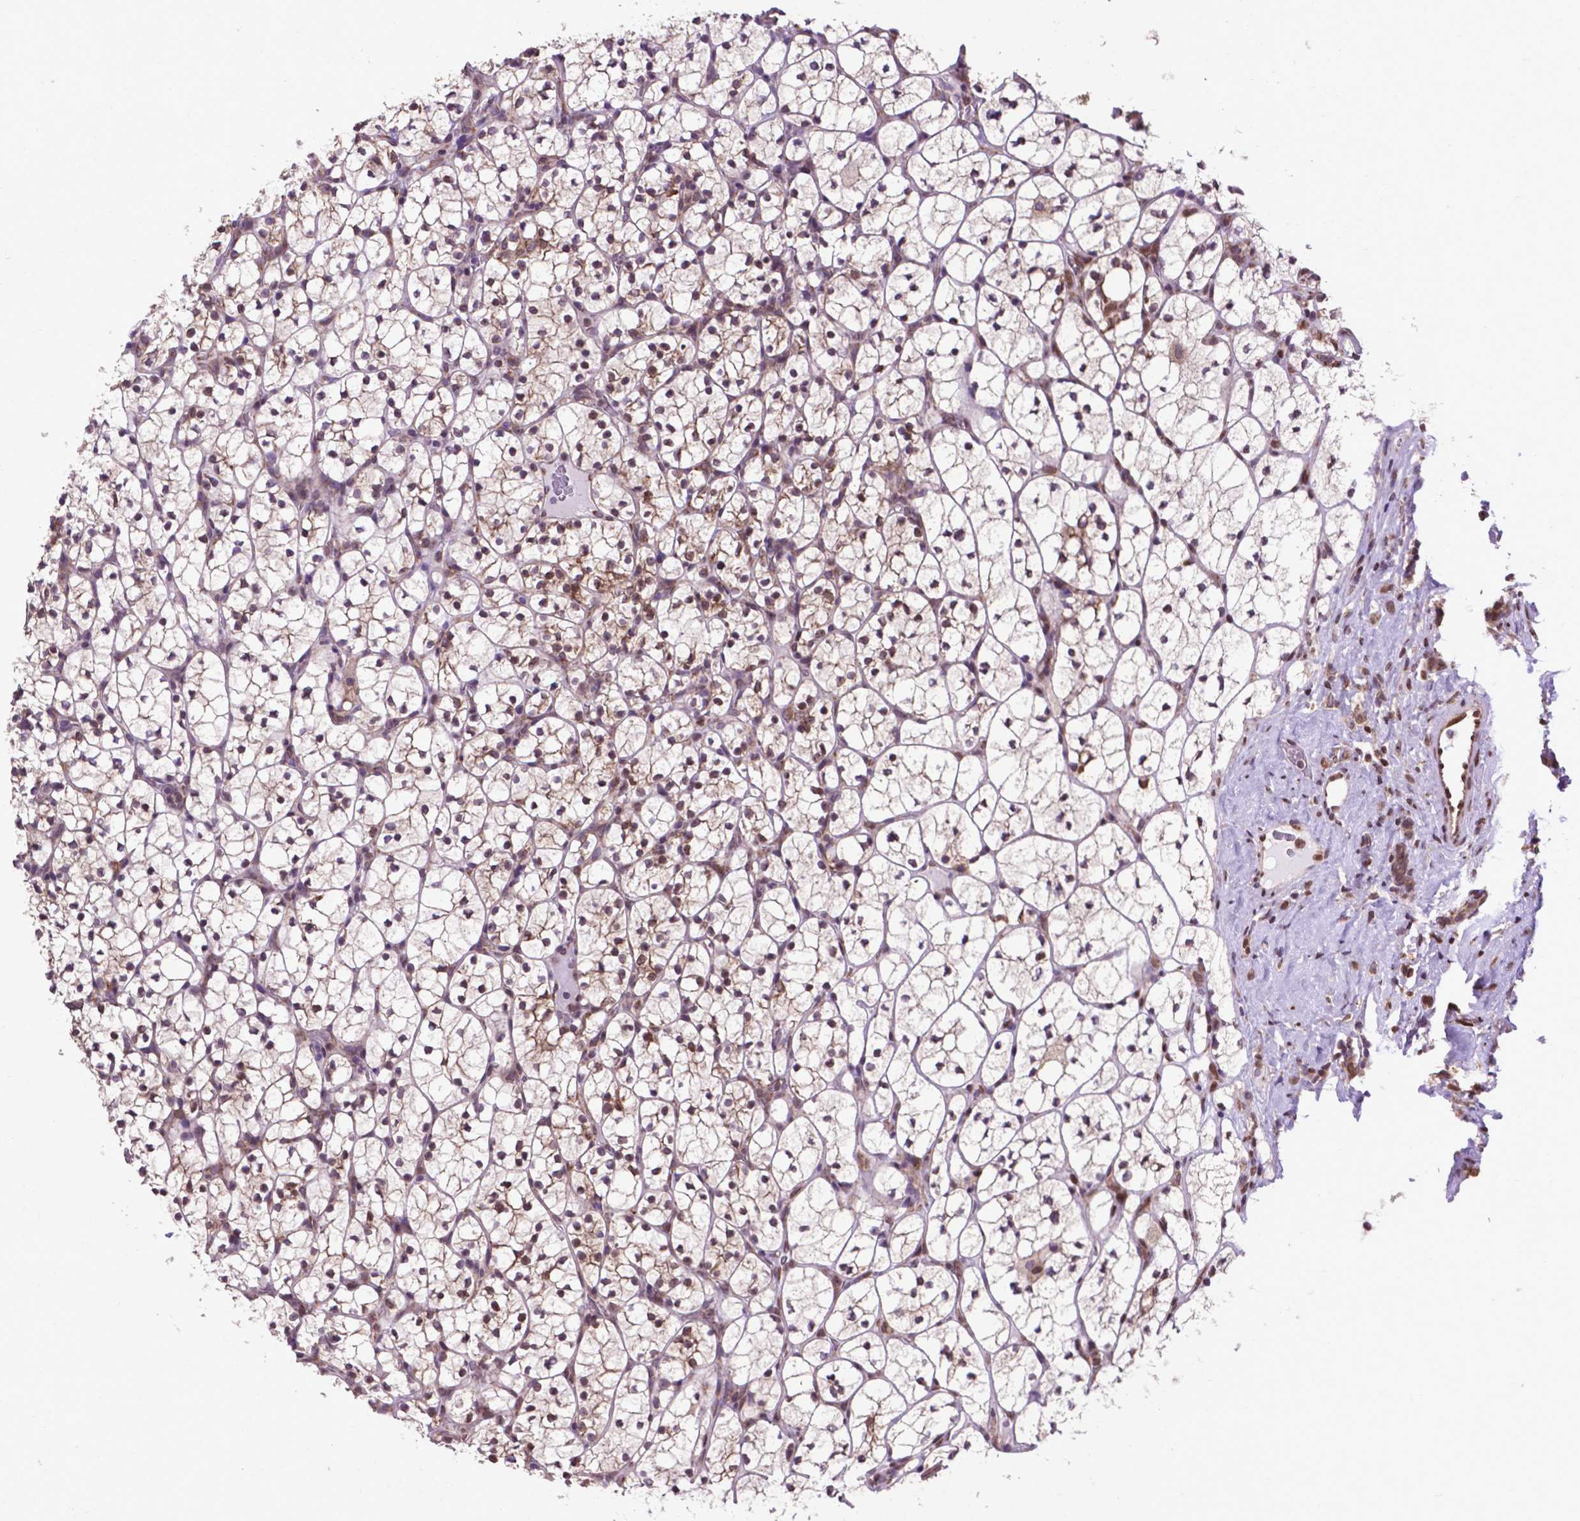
{"staining": {"intensity": "moderate", "quantity": ">75%", "location": "cytoplasmic/membranous,nuclear"}, "tissue": "renal cancer", "cell_type": "Tumor cells", "image_type": "cancer", "snomed": [{"axis": "morphology", "description": "Adenocarcinoma, NOS"}, {"axis": "topography", "description": "Kidney"}], "caption": "Brown immunohistochemical staining in renal cancer exhibits moderate cytoplasmic/membranous and nuclear staining in about >75% of tumor cells. (Brightfield microscopy of DAB IHC at high magnification).", "gene": "WDR83OS", "patient": {"sex": "female", "age": 89}}